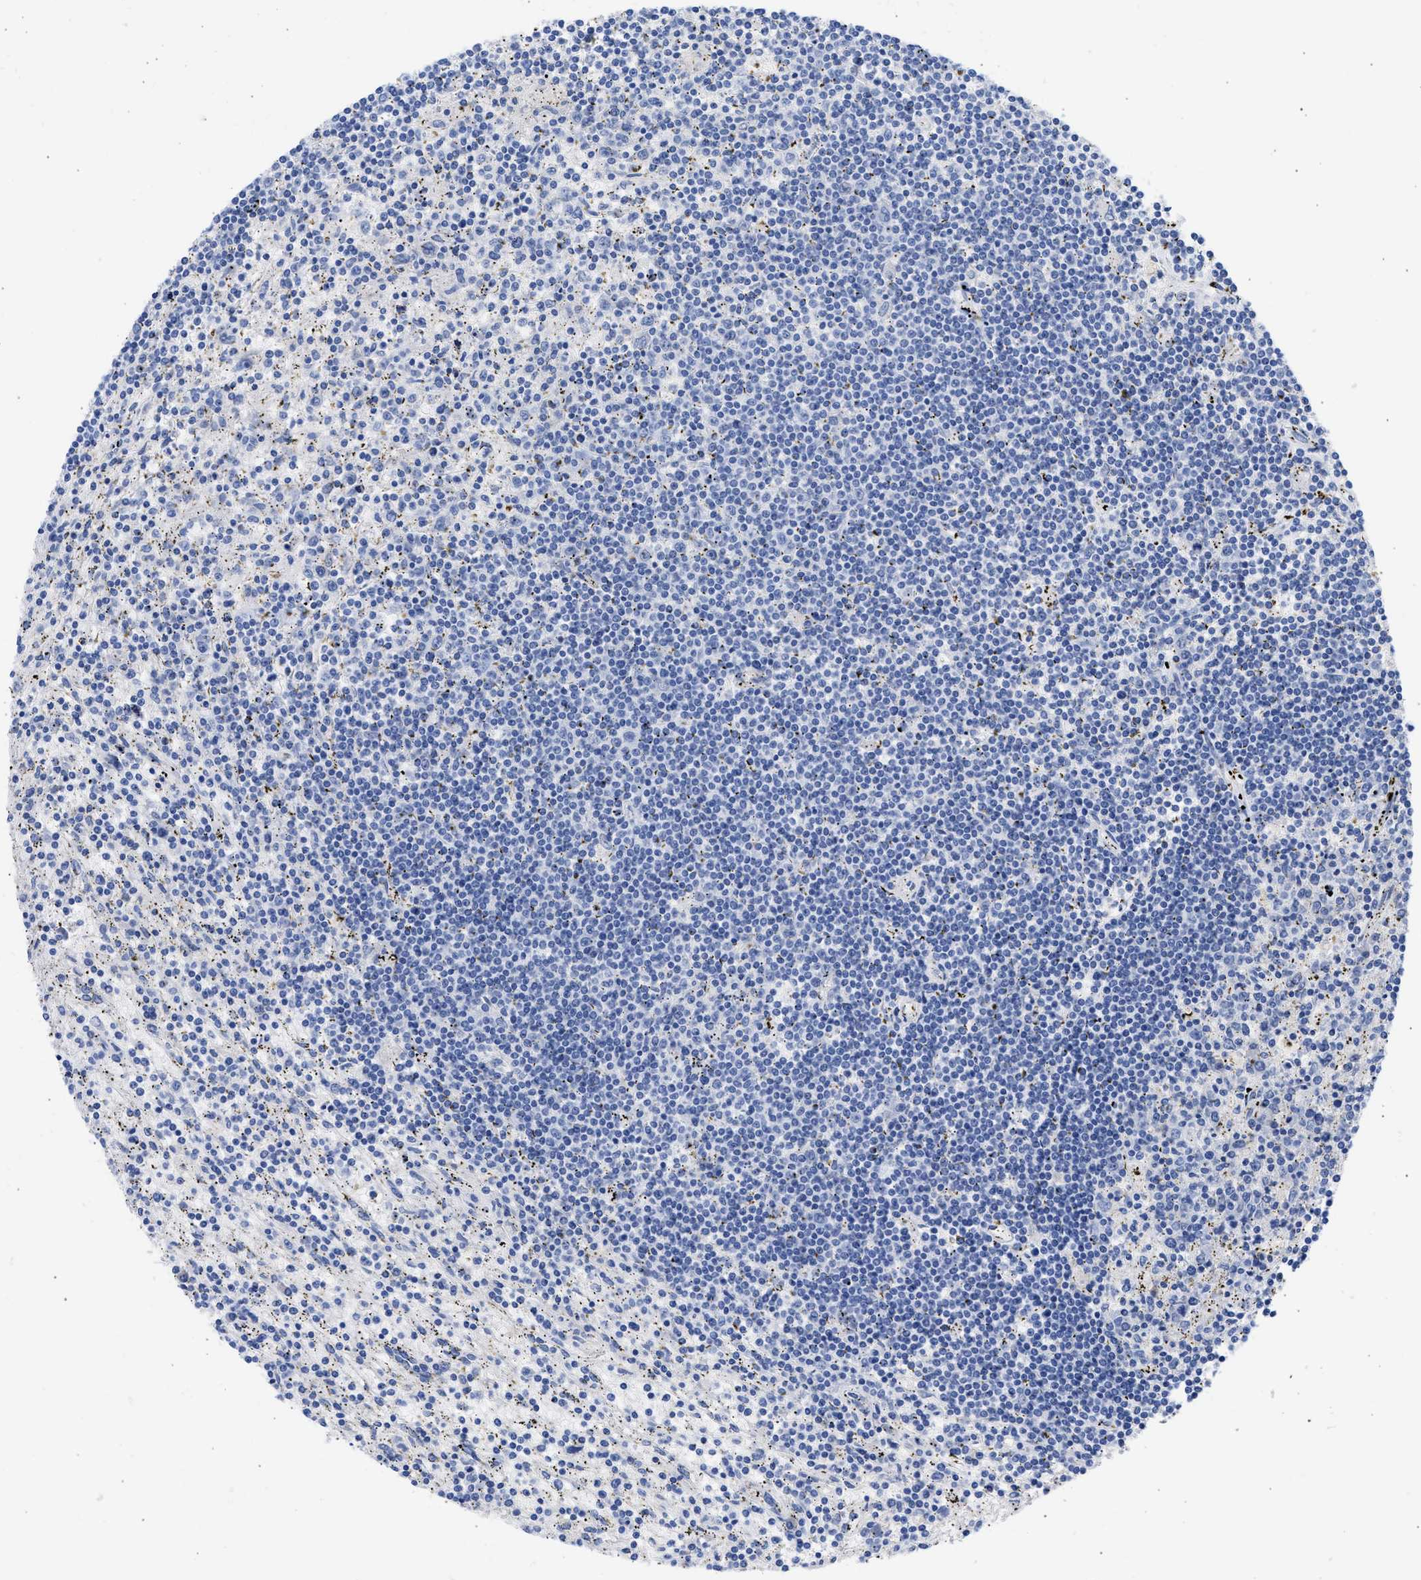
{"staining": {"intensity": "negative", "quantity": "none", "location": "none"}, "tissue": "lymphoma", "cell_type": "Tumor cells", "image_type": "cancer", "snomed": [{"axis": "morphology", "description": "Malignant lymphoma, non-Hodgkin's type, Low grade"}, {"axis": "topography", "description": "Spleen"}], "caption": "Tumor cells show no significant protein expression in lymphoma. (Immunohistochemistry, brightfield microscopy, high magnification).", "gene": "RSPH1", "patient": {"sex": "male", "age": 76}}